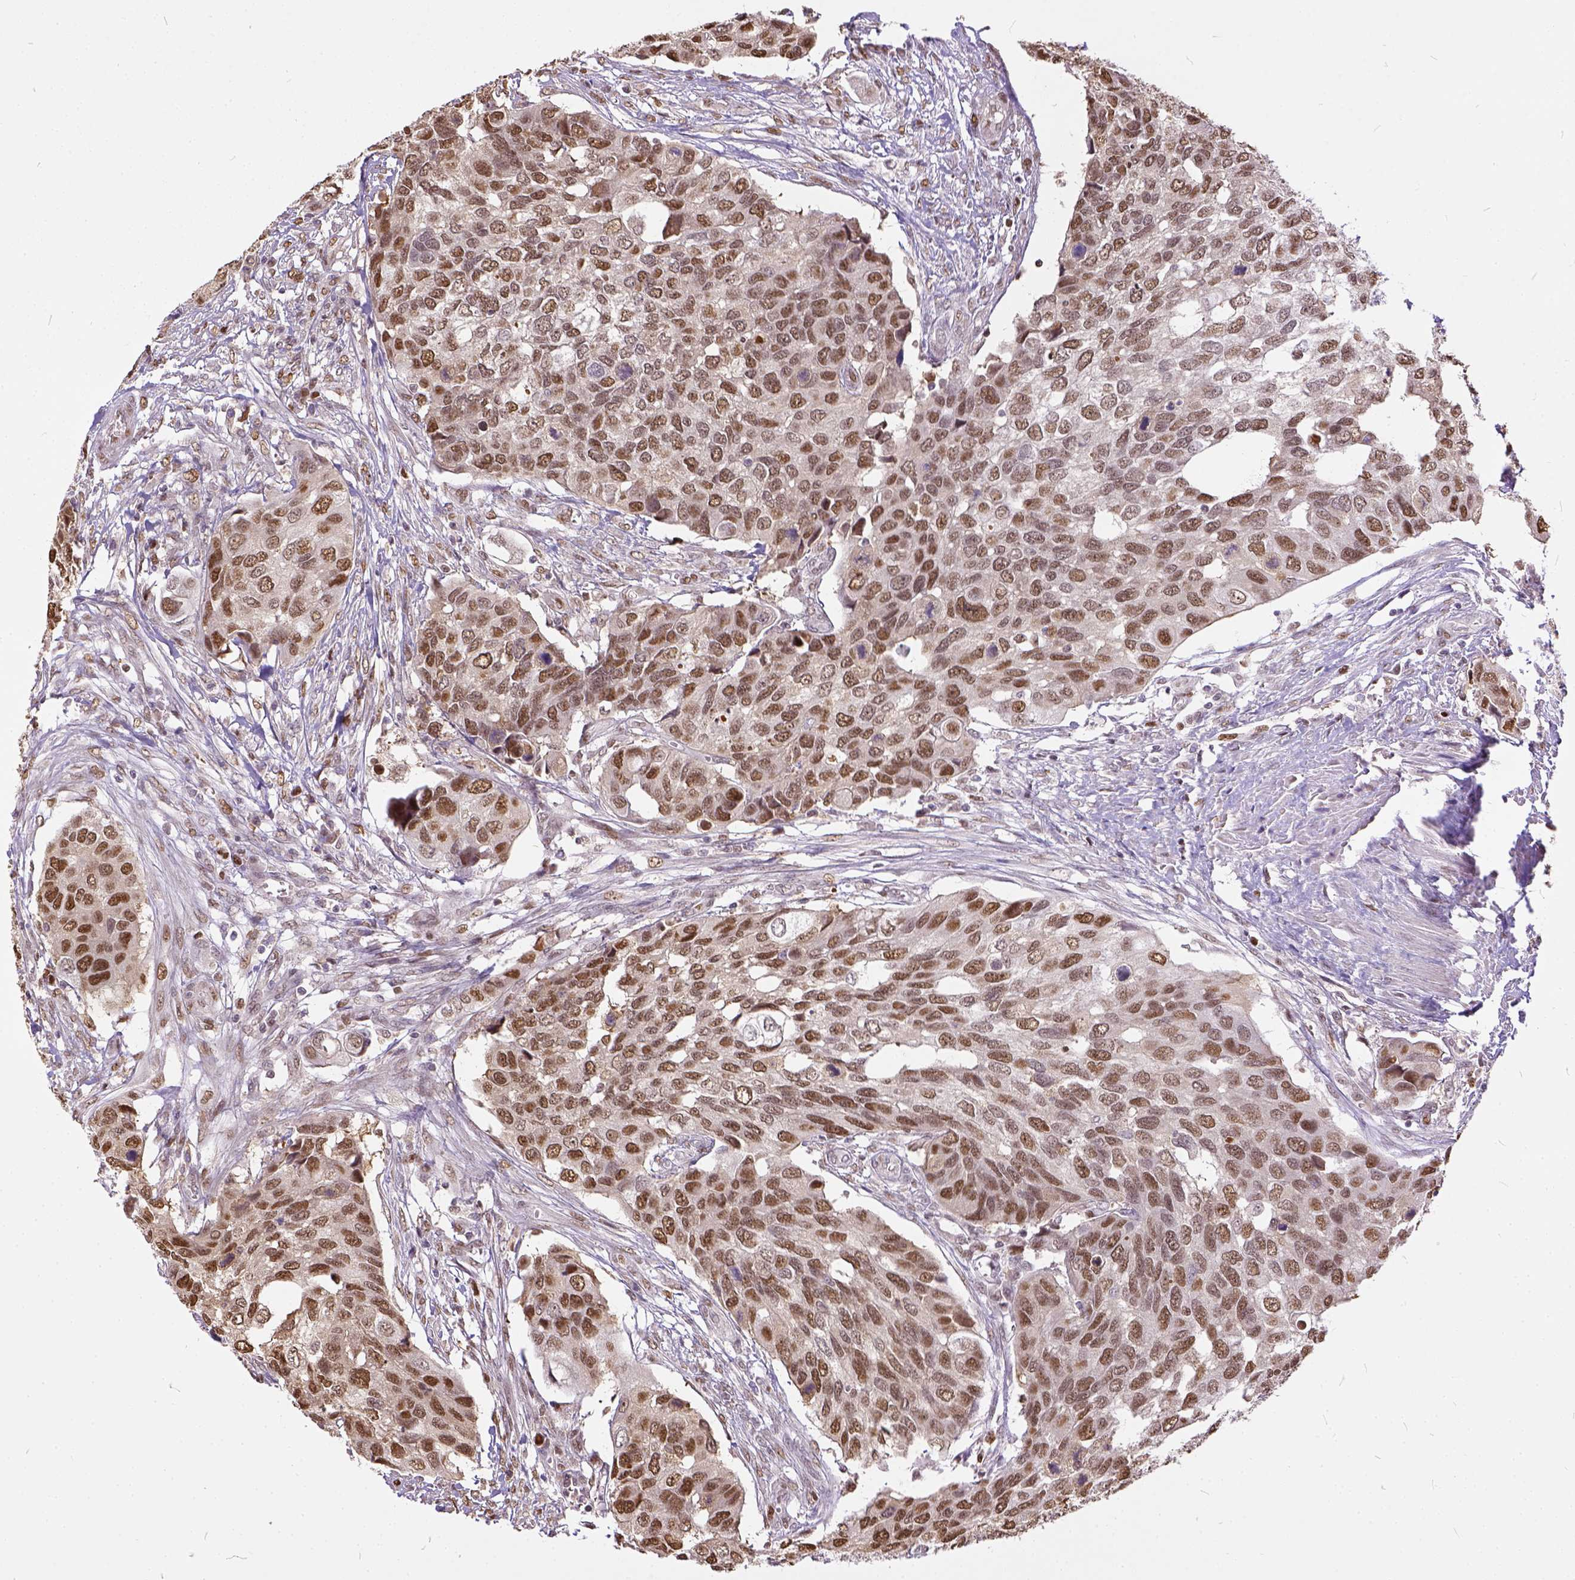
{"staining": {"intensity": "moderate", "quantity": ">75%", "location": "nuclear"}, "tissue": "urothelial cancer", "cell_type": "Tumor cells", "image_type": "cancer", "snomed": [{"axis": "morphology", "description": "Urothelial carcinoma, High grade"}, {"axis": "topography", "description": "Urinary bladder"}], "caption": "A brown stain labels moderate nuclear expression of a protein in human urothelial carcinoma (high-grade) tumor cells.", "gene": "ERCC1", "patient": {"sex": "male", "age": 60}}